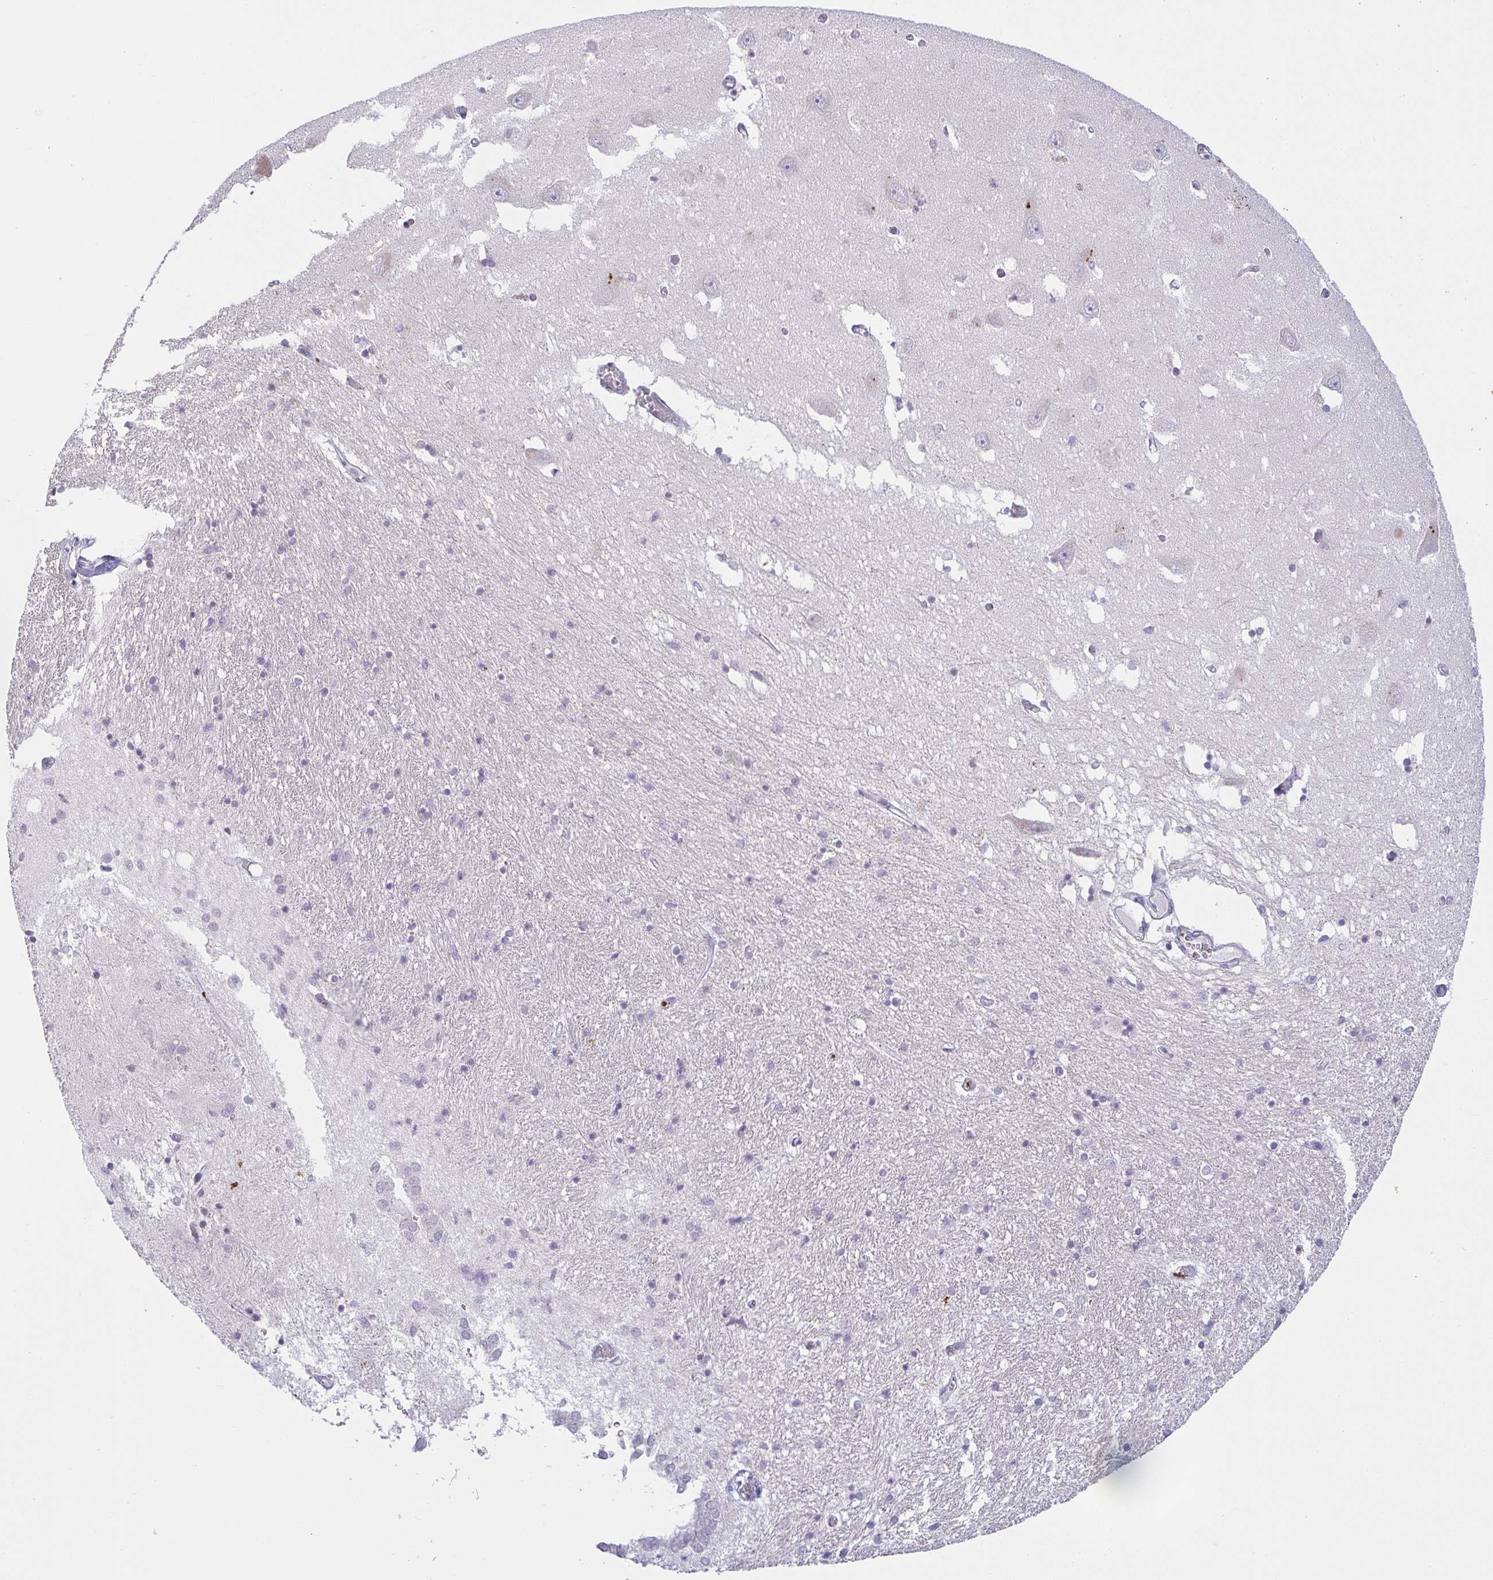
{"staining": {"intensity": "negative", "quantity": "none", "location": "none"}, "tissue": "caudate", "cell_type": "Glial cells", "image_type": "normal", "snomed": [{"axis": "morphology", "description": "Normal tissue, NOS"}, {"axis": "topography", "description": "Lateral ventricle wall"}, {"axis": "topography", "description": "Hippocampus"}], "caption": "Benign caudate was stained to show a protein in brown. There is no significant staining in glial cells. (Brightfield microscopy of DAB (3,3'-diaminobenzidine) IHC at high magnification).", "gene": "CACNA1S", "patient": {"sex": "female", "age": 63}}